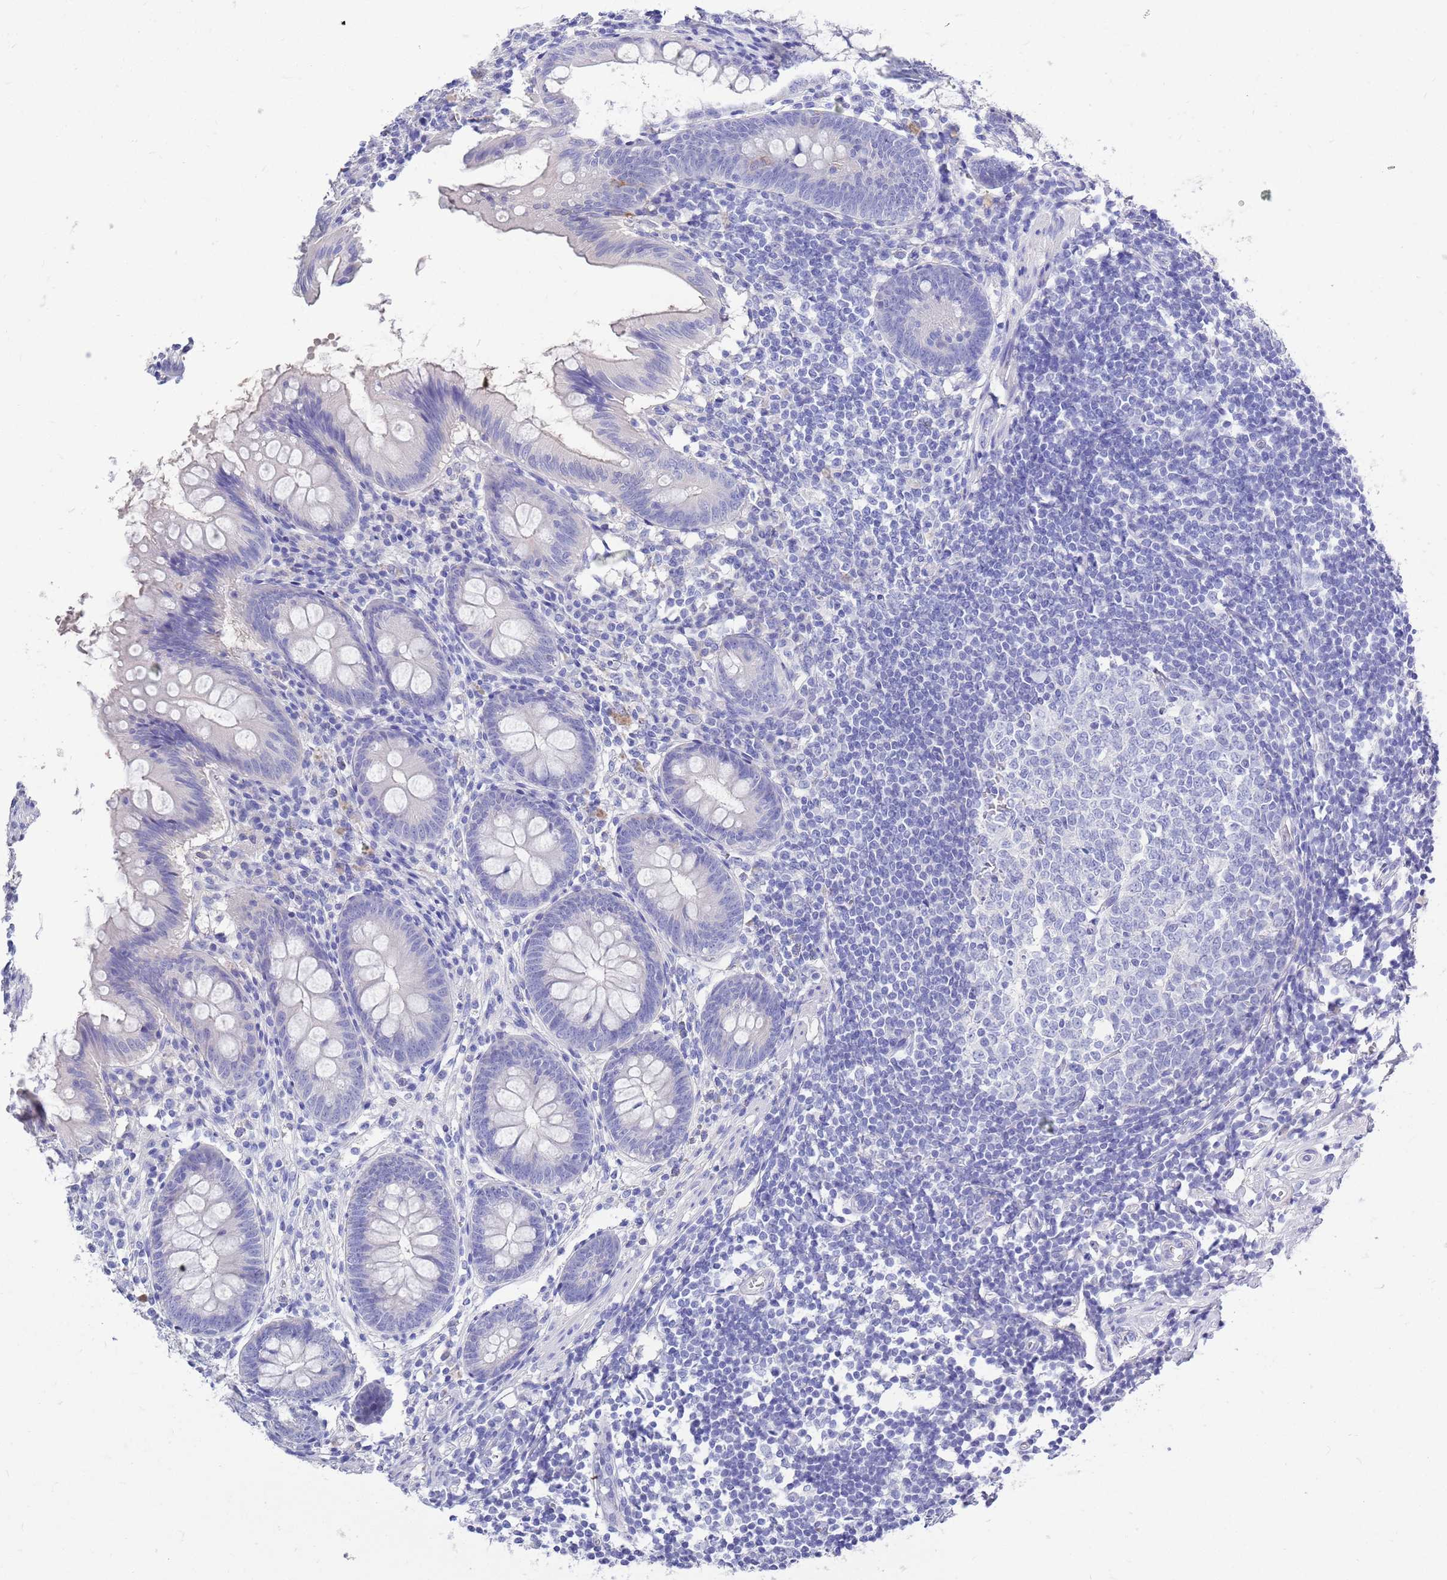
{"staining": {"intensity": "negative", "quantity": "none", "location": "none"}, "tissue": "appendix", "cell_type": "Glandular cells", "image_type": "normal", "snomed": [{"axis": "morphology", "description": "Normal tissue, NOS"}, {"axis": "topography", "description": "Appendix"}], "caption": "Immunohistochemistry micrograph of unremarkable appendix stained for a protein (brown), which demonstrates no staining in glandular cells. (Brightfield microscopy of DAB (3,3'-diaminobenzidine) immunohistochemistry (IHC) at high magnification).", "gene": "MTMR2", "patient": {"sex": "female", "age": 51}}